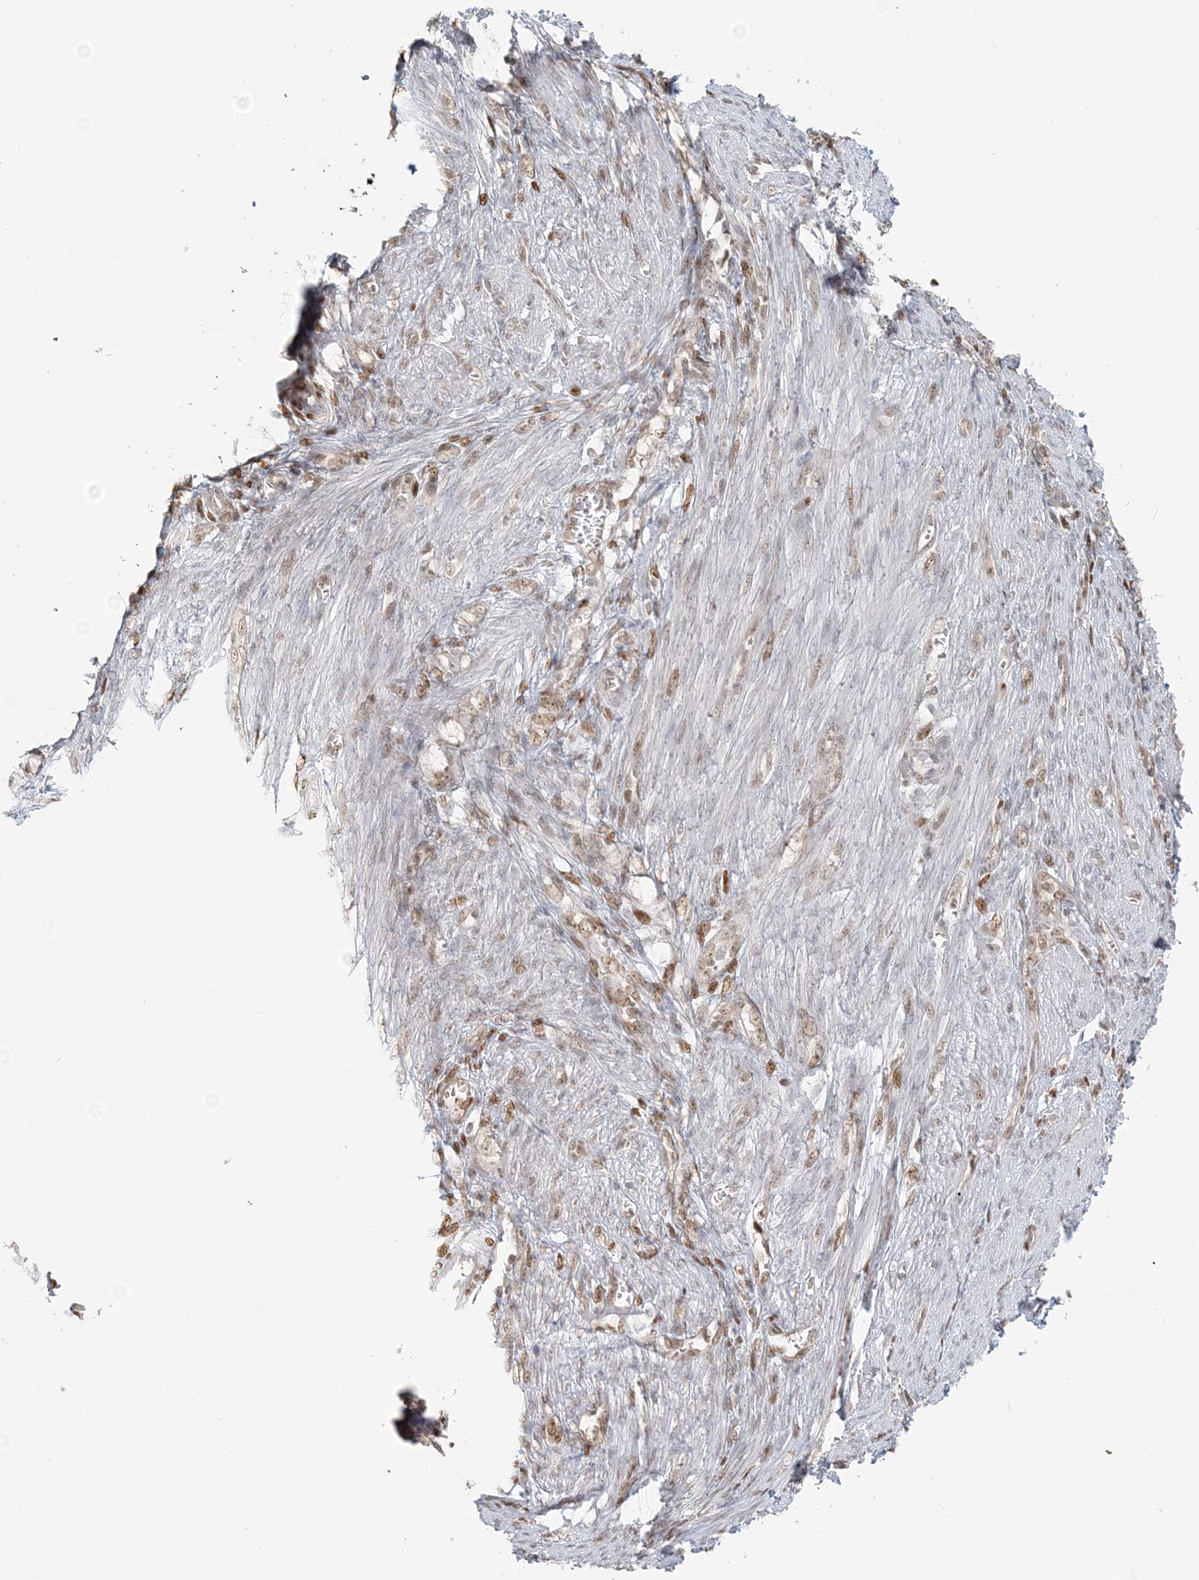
{"staining": {"intensity": "moderate", "quantity": ">75%", "location": "nuclear"}, "tissue": "endometrial cancer", "cell_type": "Tumor cells", "image_type": "cancer", "snomed": [{"axis": "morphology", "description": "Adenocarcinoma, NOS"}, {"axis": "topography", "description": "Endometrium"}], "caption": "Immunohistochemical staining of endometrial cancer (adenocarcinoma) displays medium levels of moderate nuclear protein positivity in approximately >75% of tumor cells. (DAB (3,3'-diaminobenzidine) IHC with brightfield microscopy, high magnification).", "gene": "SUMO2", "patient": {"sex": "female", "age": 51}}